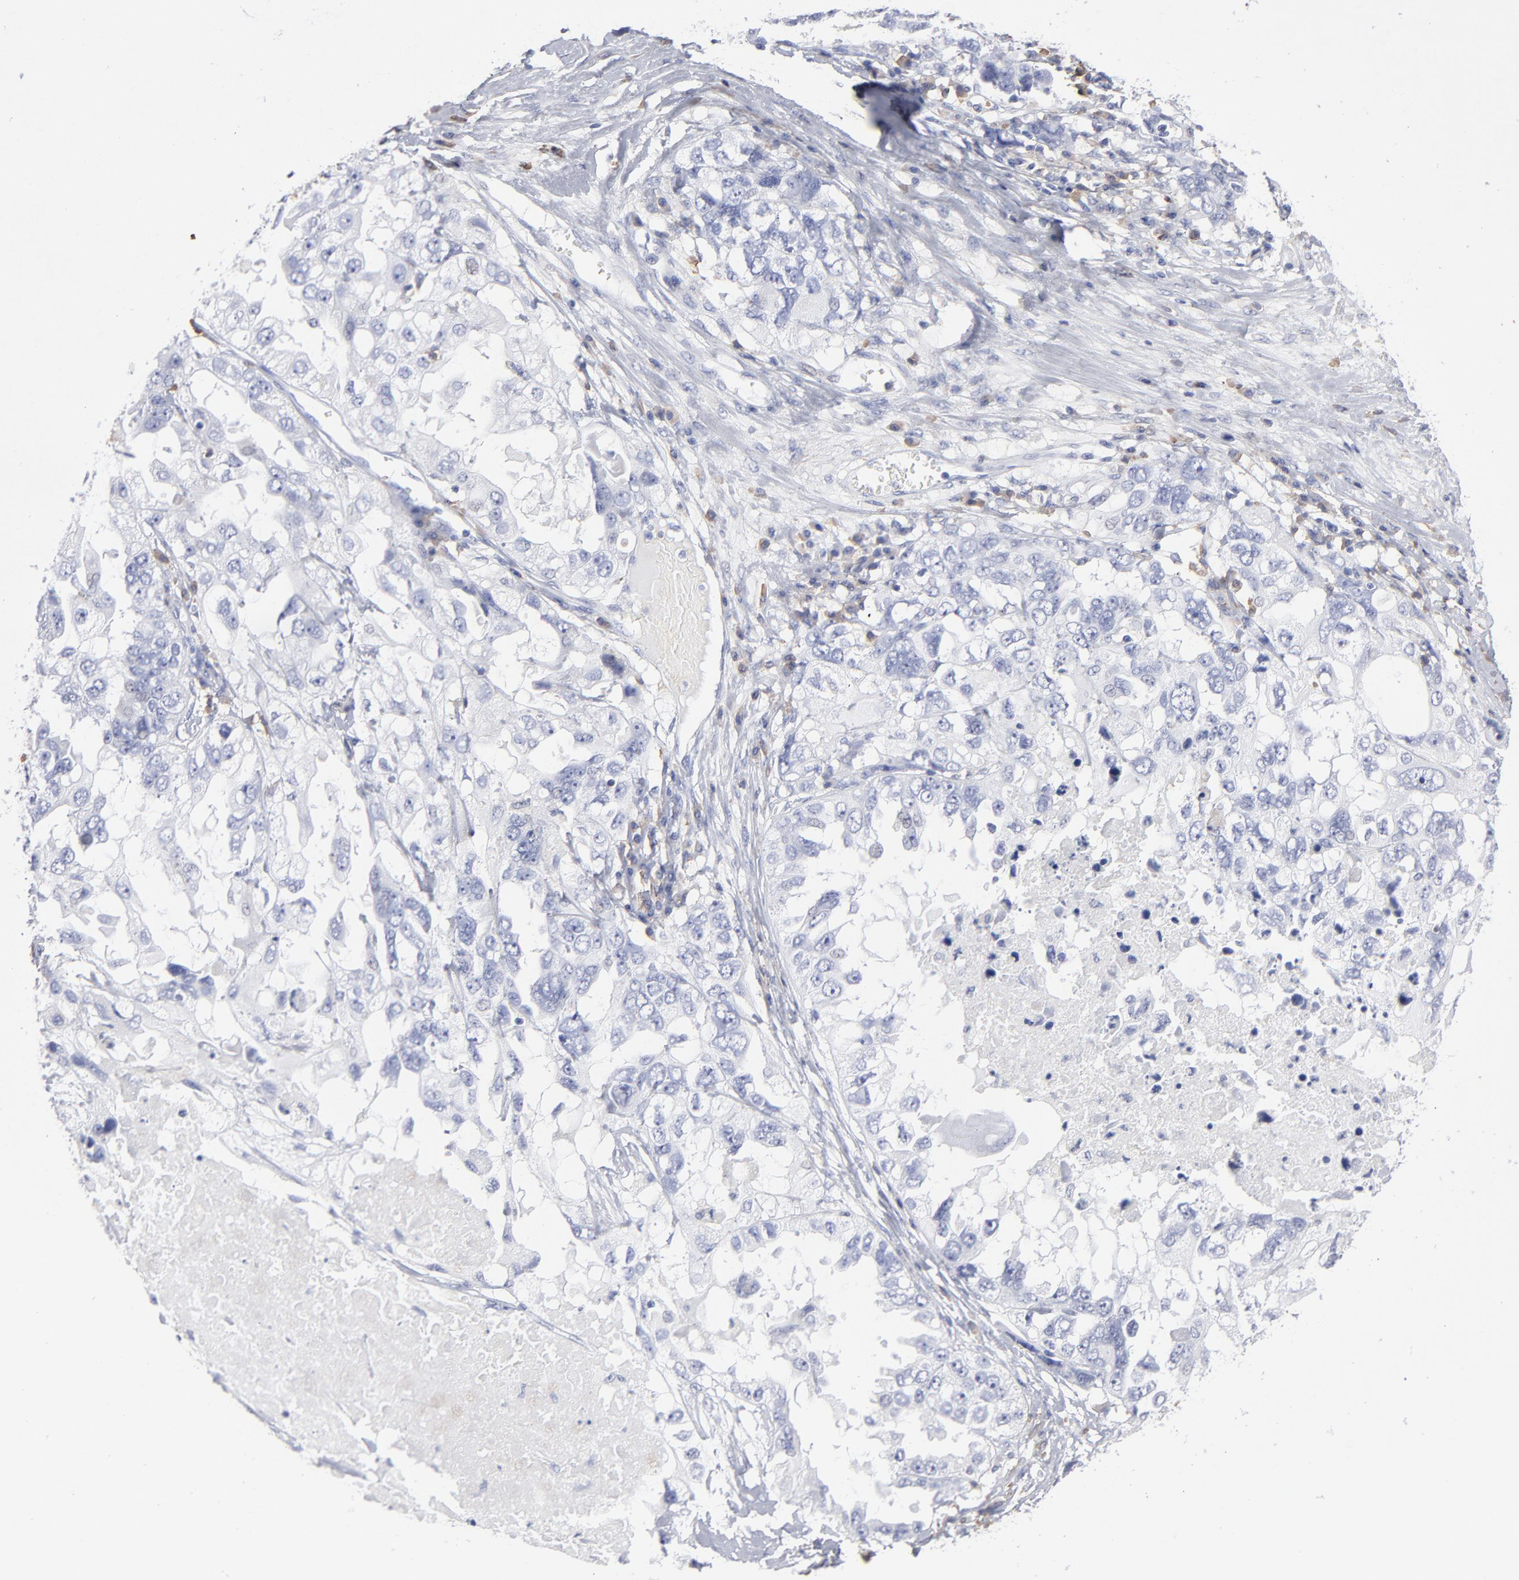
{"staining": {"intensity": "negative", "quantity": "none", "location": "none"}, "tissue": "ovarian cancer", "cell_type": "Tumor cells", "image_type": "cancer", "snomed": [{"axis": "morphology", "description": "Cystadenocarcinoma, serous, NOS"}, {"axis": "topography", "description": "Ovary"}], "caption": "An IHC photomicrograph of ovarian cancer (serous cystadenocarcinoma) is shown. There is no staining in tumor cells of ovarian cancer (serous cystadenocarcinoma).", "gene": "LAT2", "patient": {"sex": "female", "age": 82}}